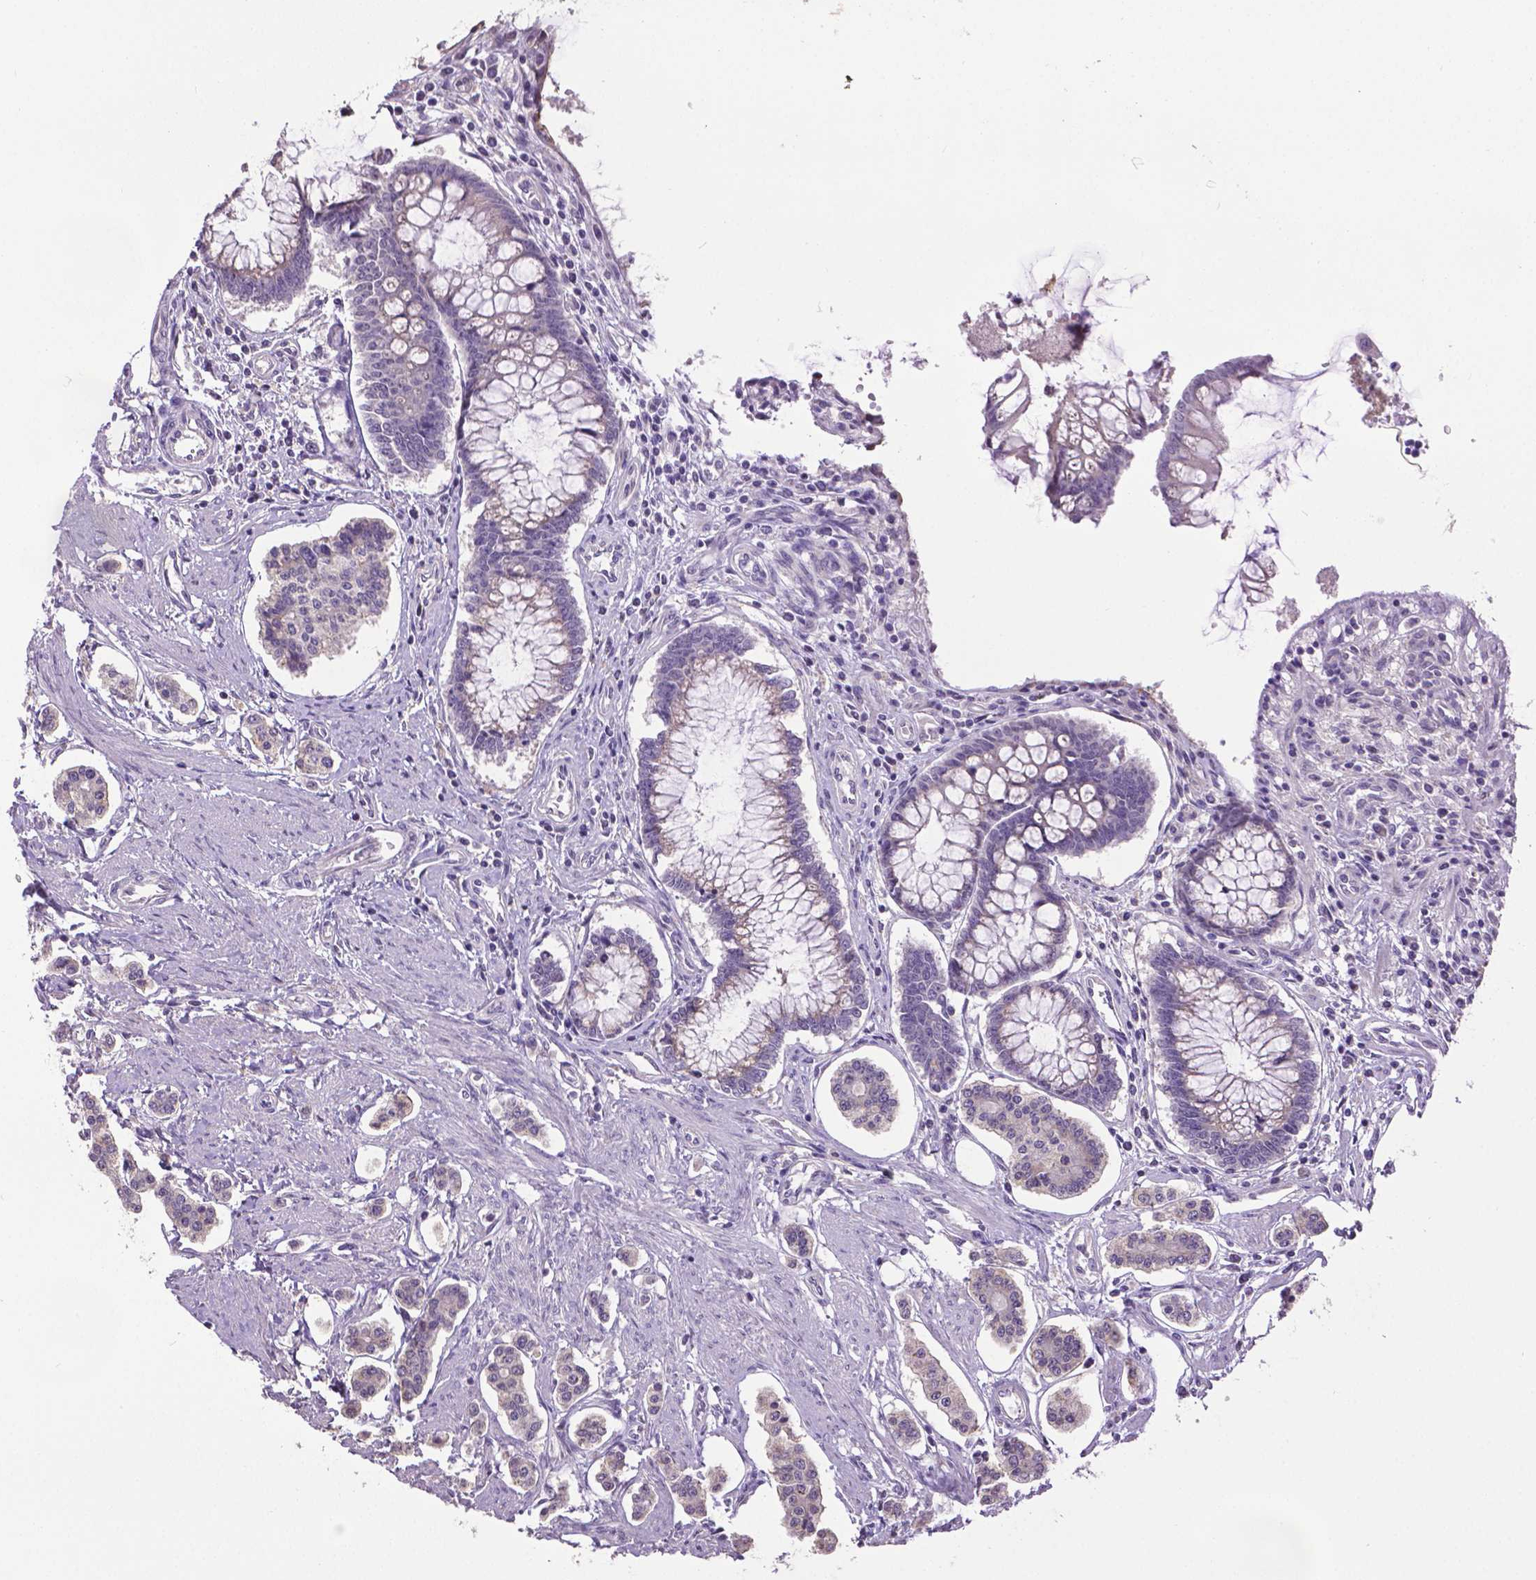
{"staining": {"intensity": "negative", "quantity": "none", "location": "none"}, "tissue": "carcinoid", "cell_type": "Tumor cells", "image_type": "cancer", "snomed": [{"axis": "morphology", "description": "Carcinoid, malignant, NOS"}, {"axis": "topography", "description": "Small intestine"}], "caption": "The immunohistochemistry (IHC) photomicrograph has no significant expression in tumor cells of carcinoid tissue. (DAB (3,3'-diaminobenzidine) immunohistochemistry (IHC), high magnification).", "gene": "CPM", "patient": {"sex": "female", "age": 65}}